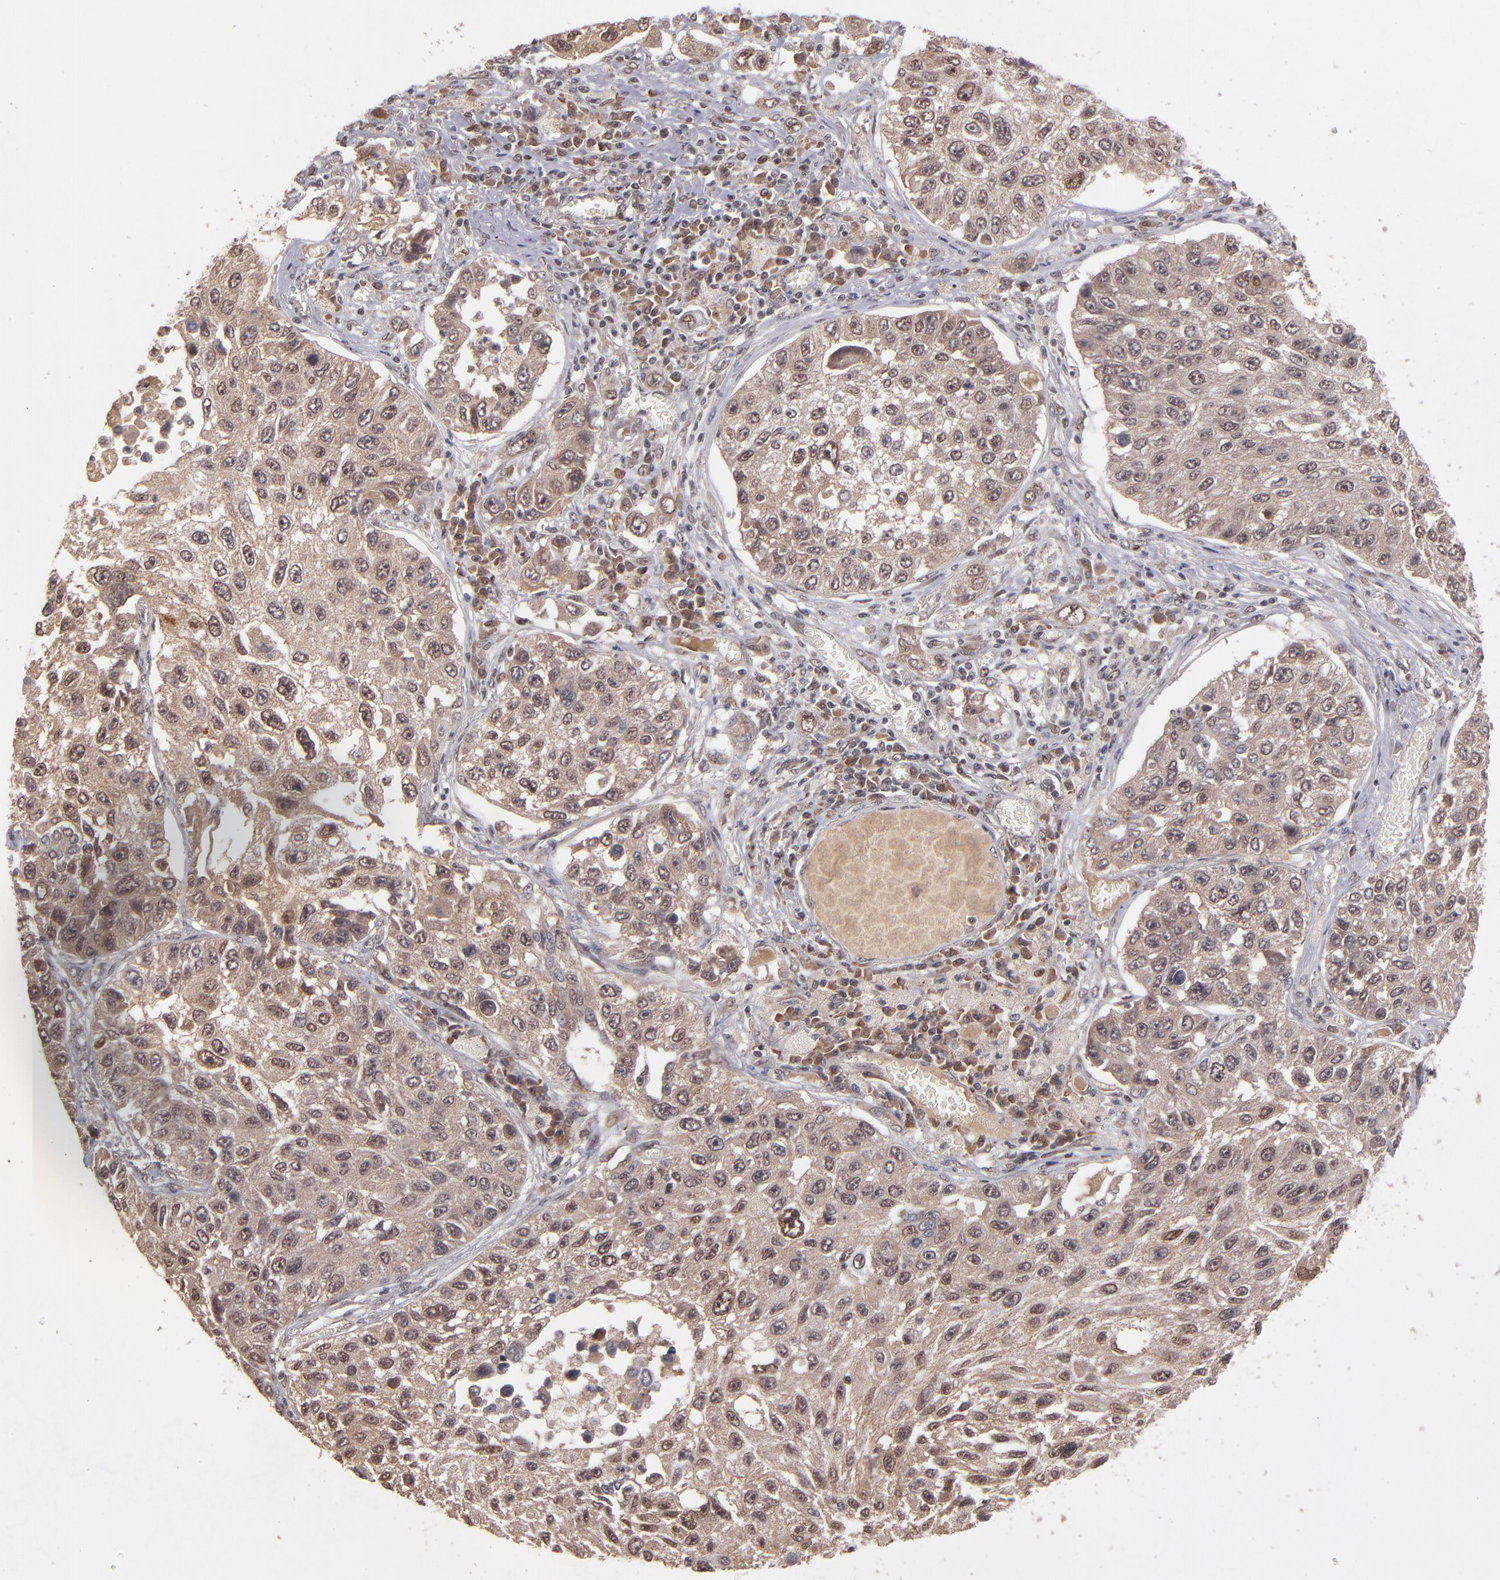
{"staining": {"intensity": "moderate", "quantity": "25%-75%", "location": "cytoplasmic/membranous,nuclear"}, "tissue": "lung cancer", "cell_type": "Tumor cells", "image_type": "cancer", "snomed": [{"axis": "morphology", "description": "Squamous cell carcinoma, NOS"}, {"axis": "topography", "description": "Lung"}], "caption": "Squamous cell carcinoma (lung) tissue shows moderate cytoplasmic/membranous and nuclear expression in approximately 25%-75% of tumor cells, visualized by immunohistochemistry.", "gene": "ABHD12B", "patient": {"sex": "male", "age": 71}}